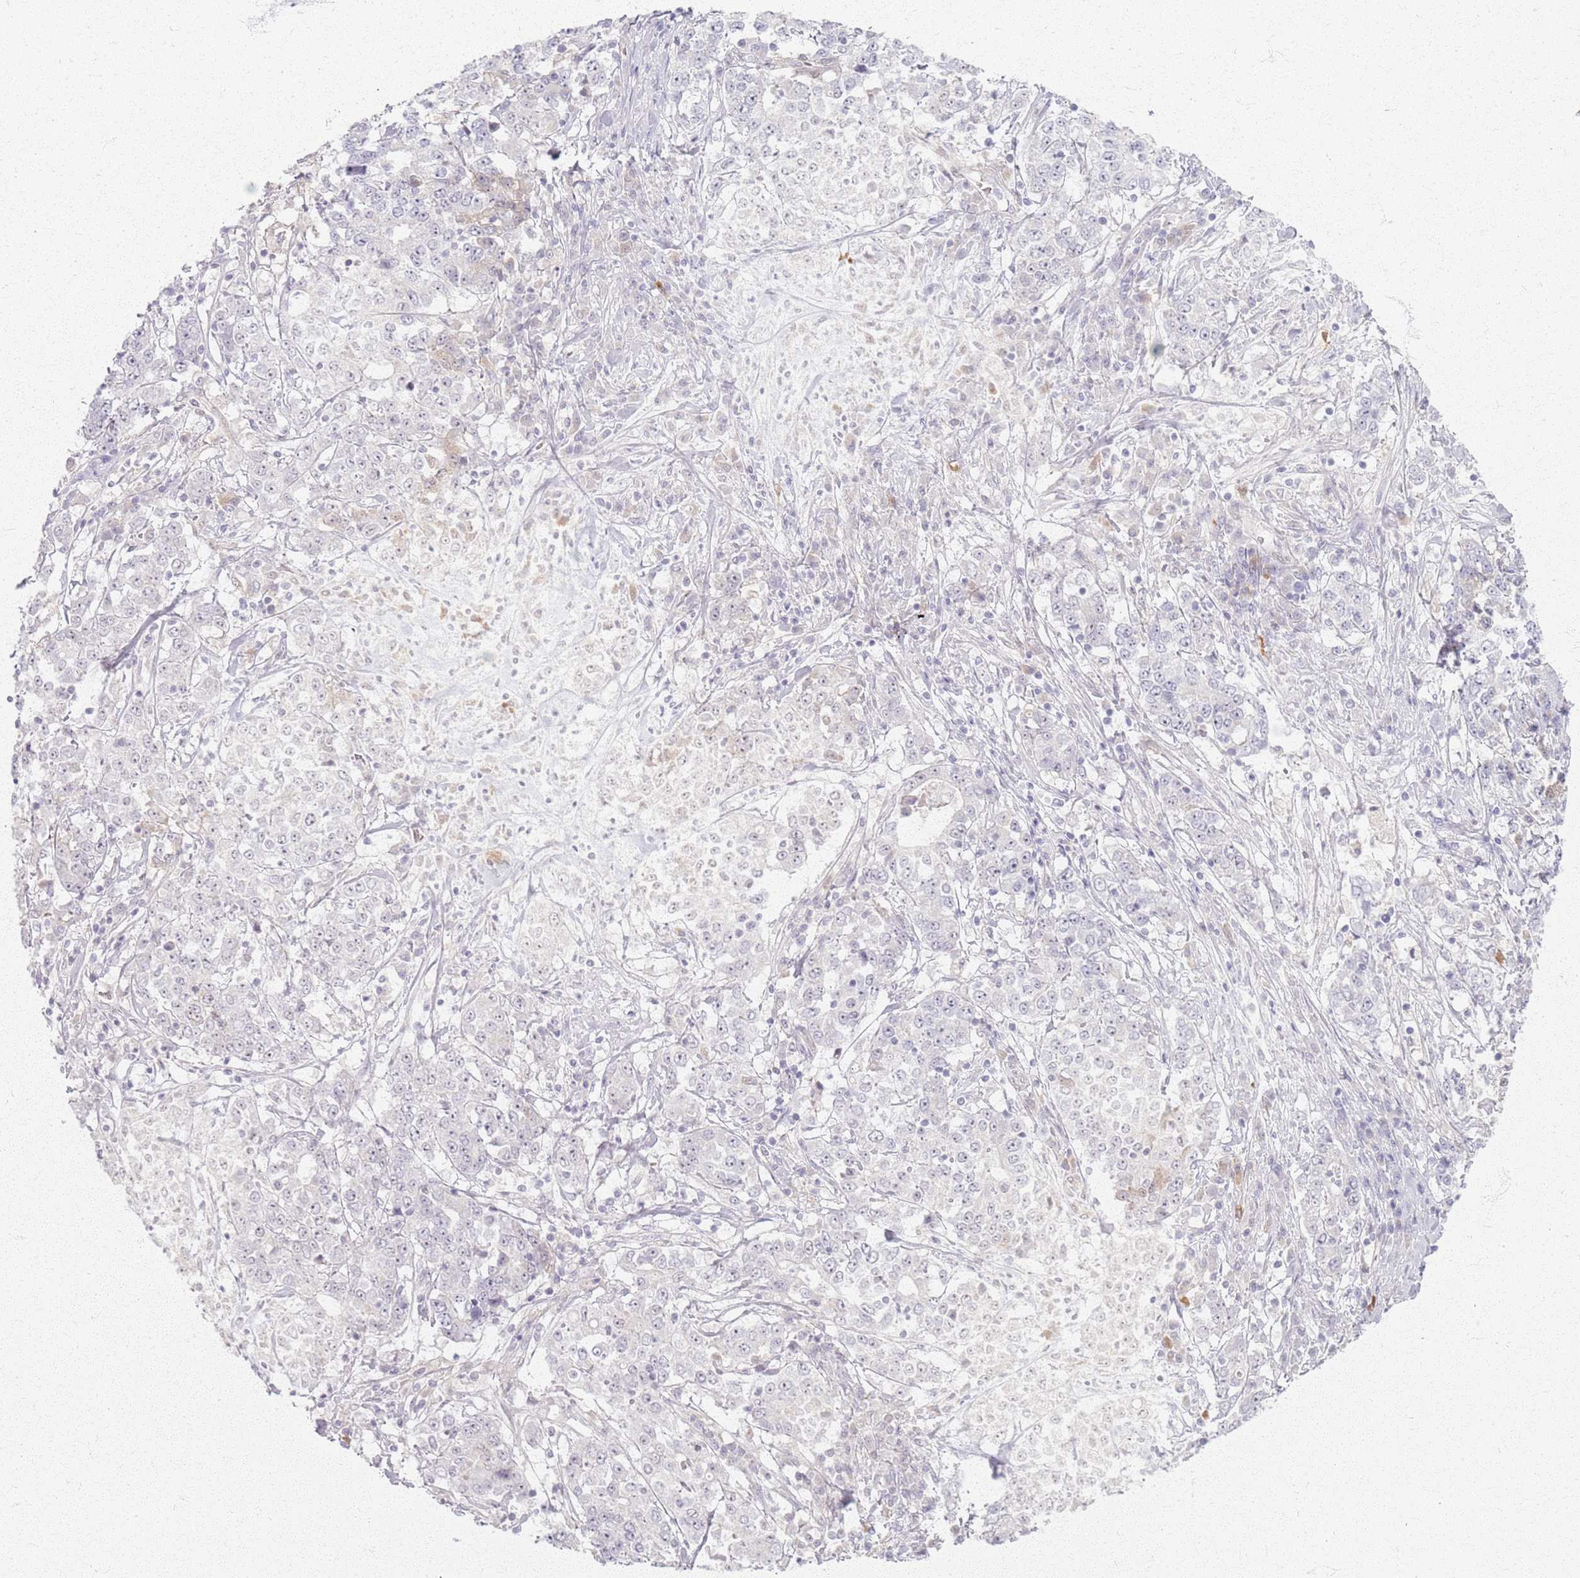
{"staining": {"intensity": "negative", "quantity": "none", "location": "none"}, "tissue": "stomach cancer", "cell_type": "Tumor cells", "image_type": "cancer", "snomed": [{"axis": "morphology", "description": "Adenocarcinoma, NOS"}, {"axis": "topography", "description": "Stomach"}], "caption": "DAB (3,3'-diaminobenzidine) immunohistochemical staining of adenocarcinoma (stomach) displays no significant positivity in tumor cells.", "gene": "CRIPT", "patient": {"sex": "male", "age": 59}}